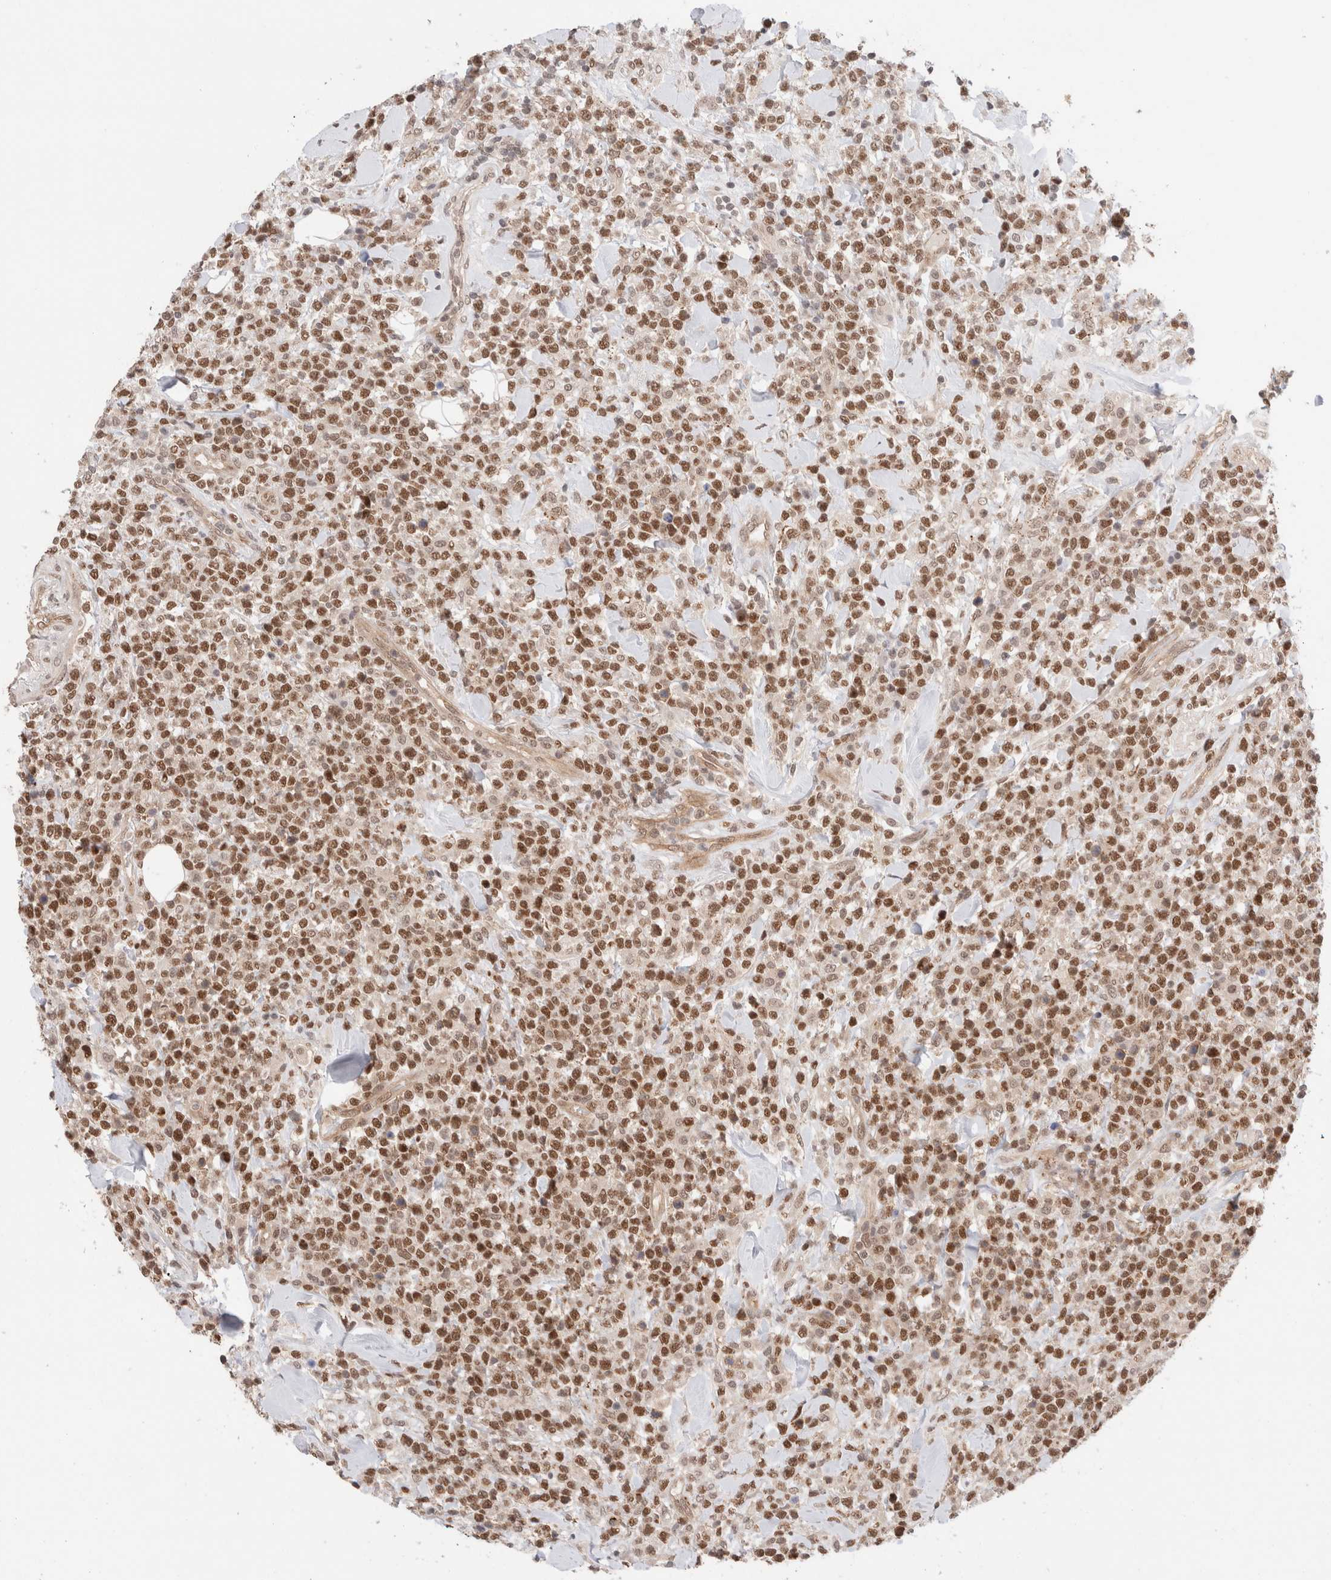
{"staining": {"intensity": "moderate", "quantity": ">75%", "location": "nuclear"}, "tissue": "lymphoma", "cell_type": "Tumor cells", "image_type": "cancer", "snomed": [{"axis": "morphology", "description": "Malignant lymphoma, non-Hodgkin's type, High grade"}, {"axis": "topography", "description": "Colon"}], "caption": "Immunohistochemical staining of lymphoma demonstrates medium levels of moderate nuclear protein positivity in approximately >75% of tumor cells. (Stains: DAB in brown, nuclei in blue, Microscopy: brightfield microscopy at high magnification).", "gene": "GATAD2A", "patient": {"sex": "female", "age": 53}}